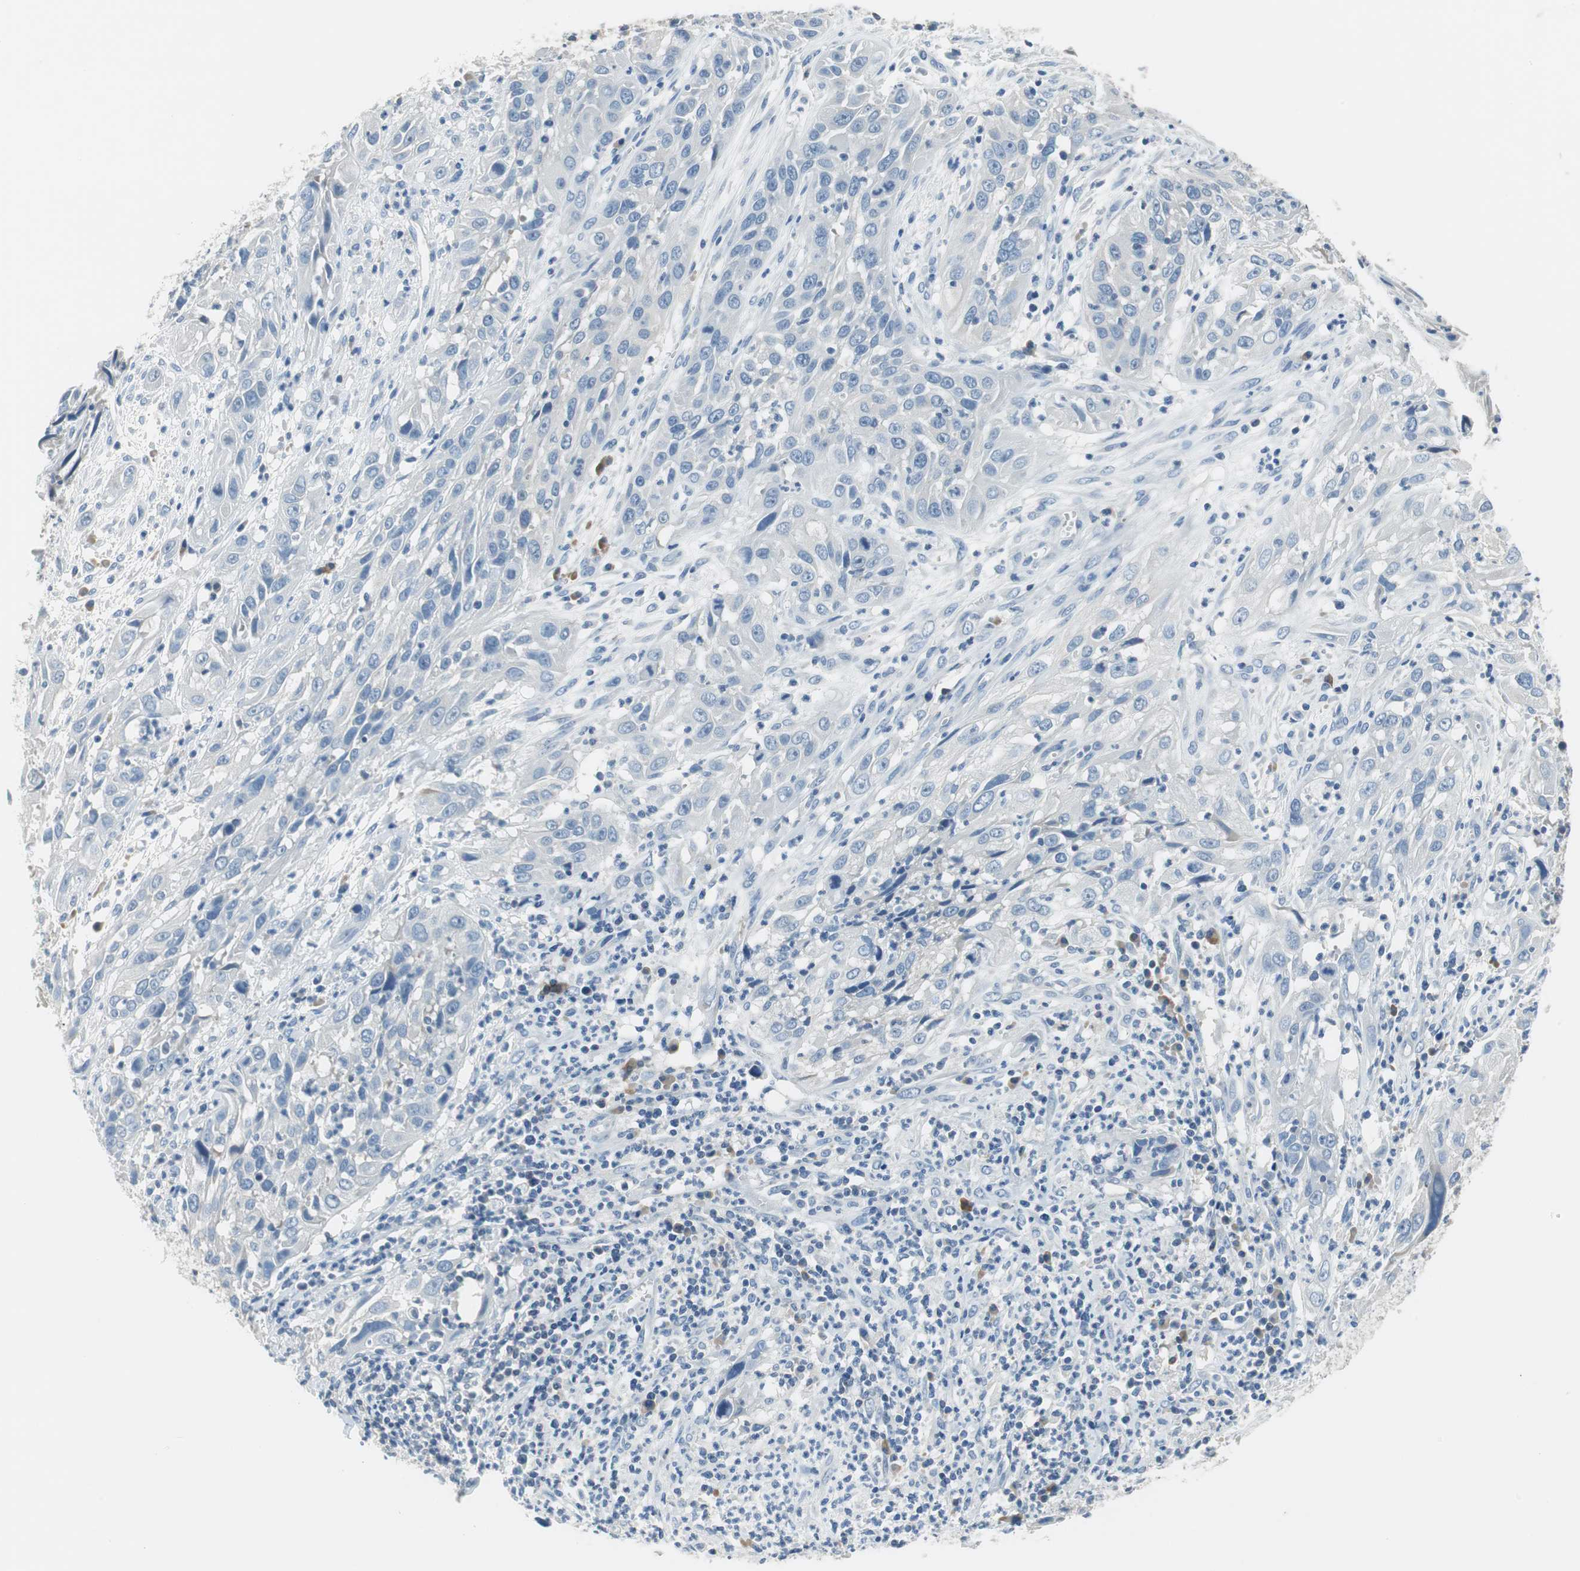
{"staining": {"intensity": "negative", "quantity": "none", "location": "none"}, "tissue": "cervical cancer", "cell_type": "Tumor cells", "image_type": "cancer", "snomed": [{"axis": "morphology", "description": "Squamous cell carcinoma, NOS"}, {"axis": "topography", "description": "Cervix"}], "caption": "This is an immunohistochemistry (IHC) image of cervical squamous cell carcinoma. There is no positivity in tumor cells.", "gene": "GLCCI1", "patient": {"sex": "female", "age": 32}}